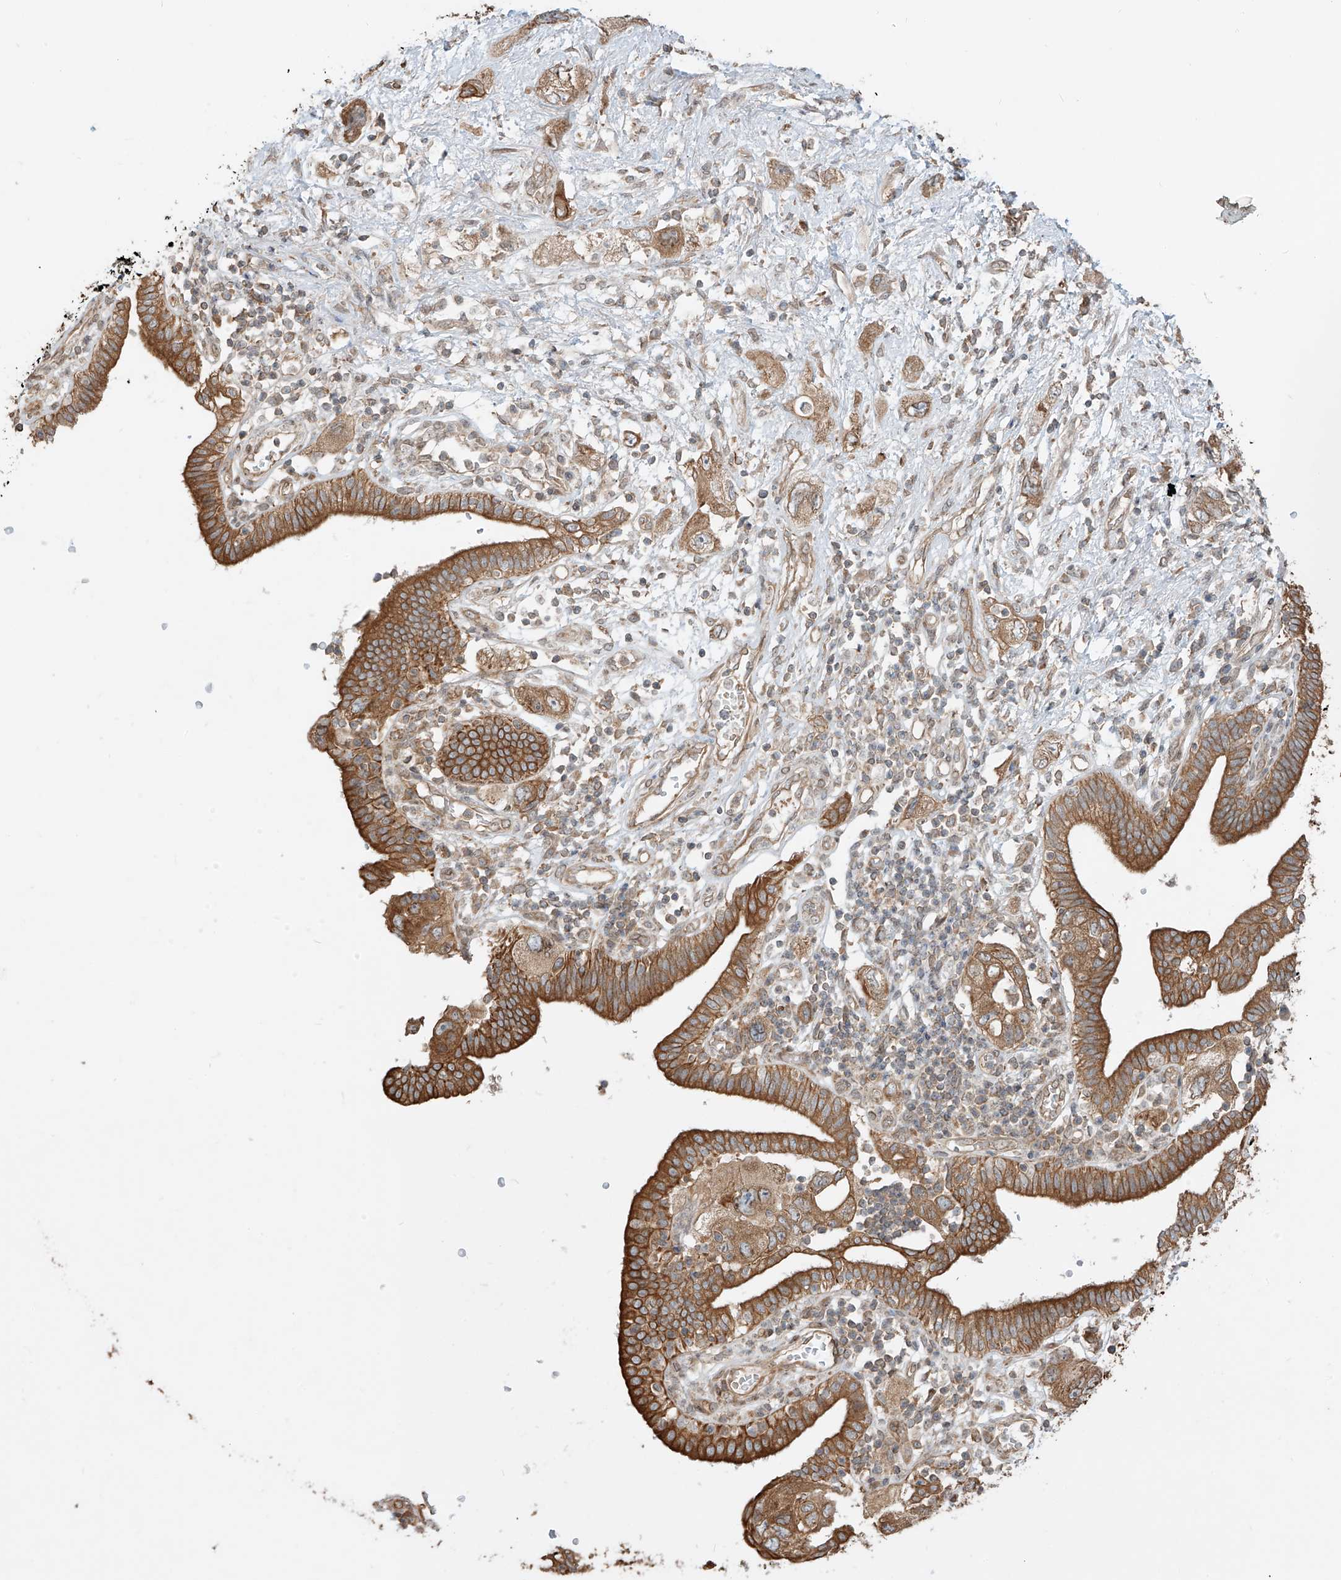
{"staining": {"intensity": "moderate", "quantity": ">75%", "location": "cytoplasmic/membranous"}, "tissue": "pancreatic cancer", "cell_type": "Tumor cells", "image_type": "cancer", "snomed": [{"axis": "morphology", "description": "Adenocarcinoma, NOS"}, {"axis": "topography", "description": "Pancreas"}], "caption": "Protein expression analysis of pancreatic cancer (adenocarcinoma) demonstrates moderate cytoplasmic/membranous positivity in approximately >75% of tumor cells.", "gene": "CEP162", "patient": {"sex": "female", "age": 73}}